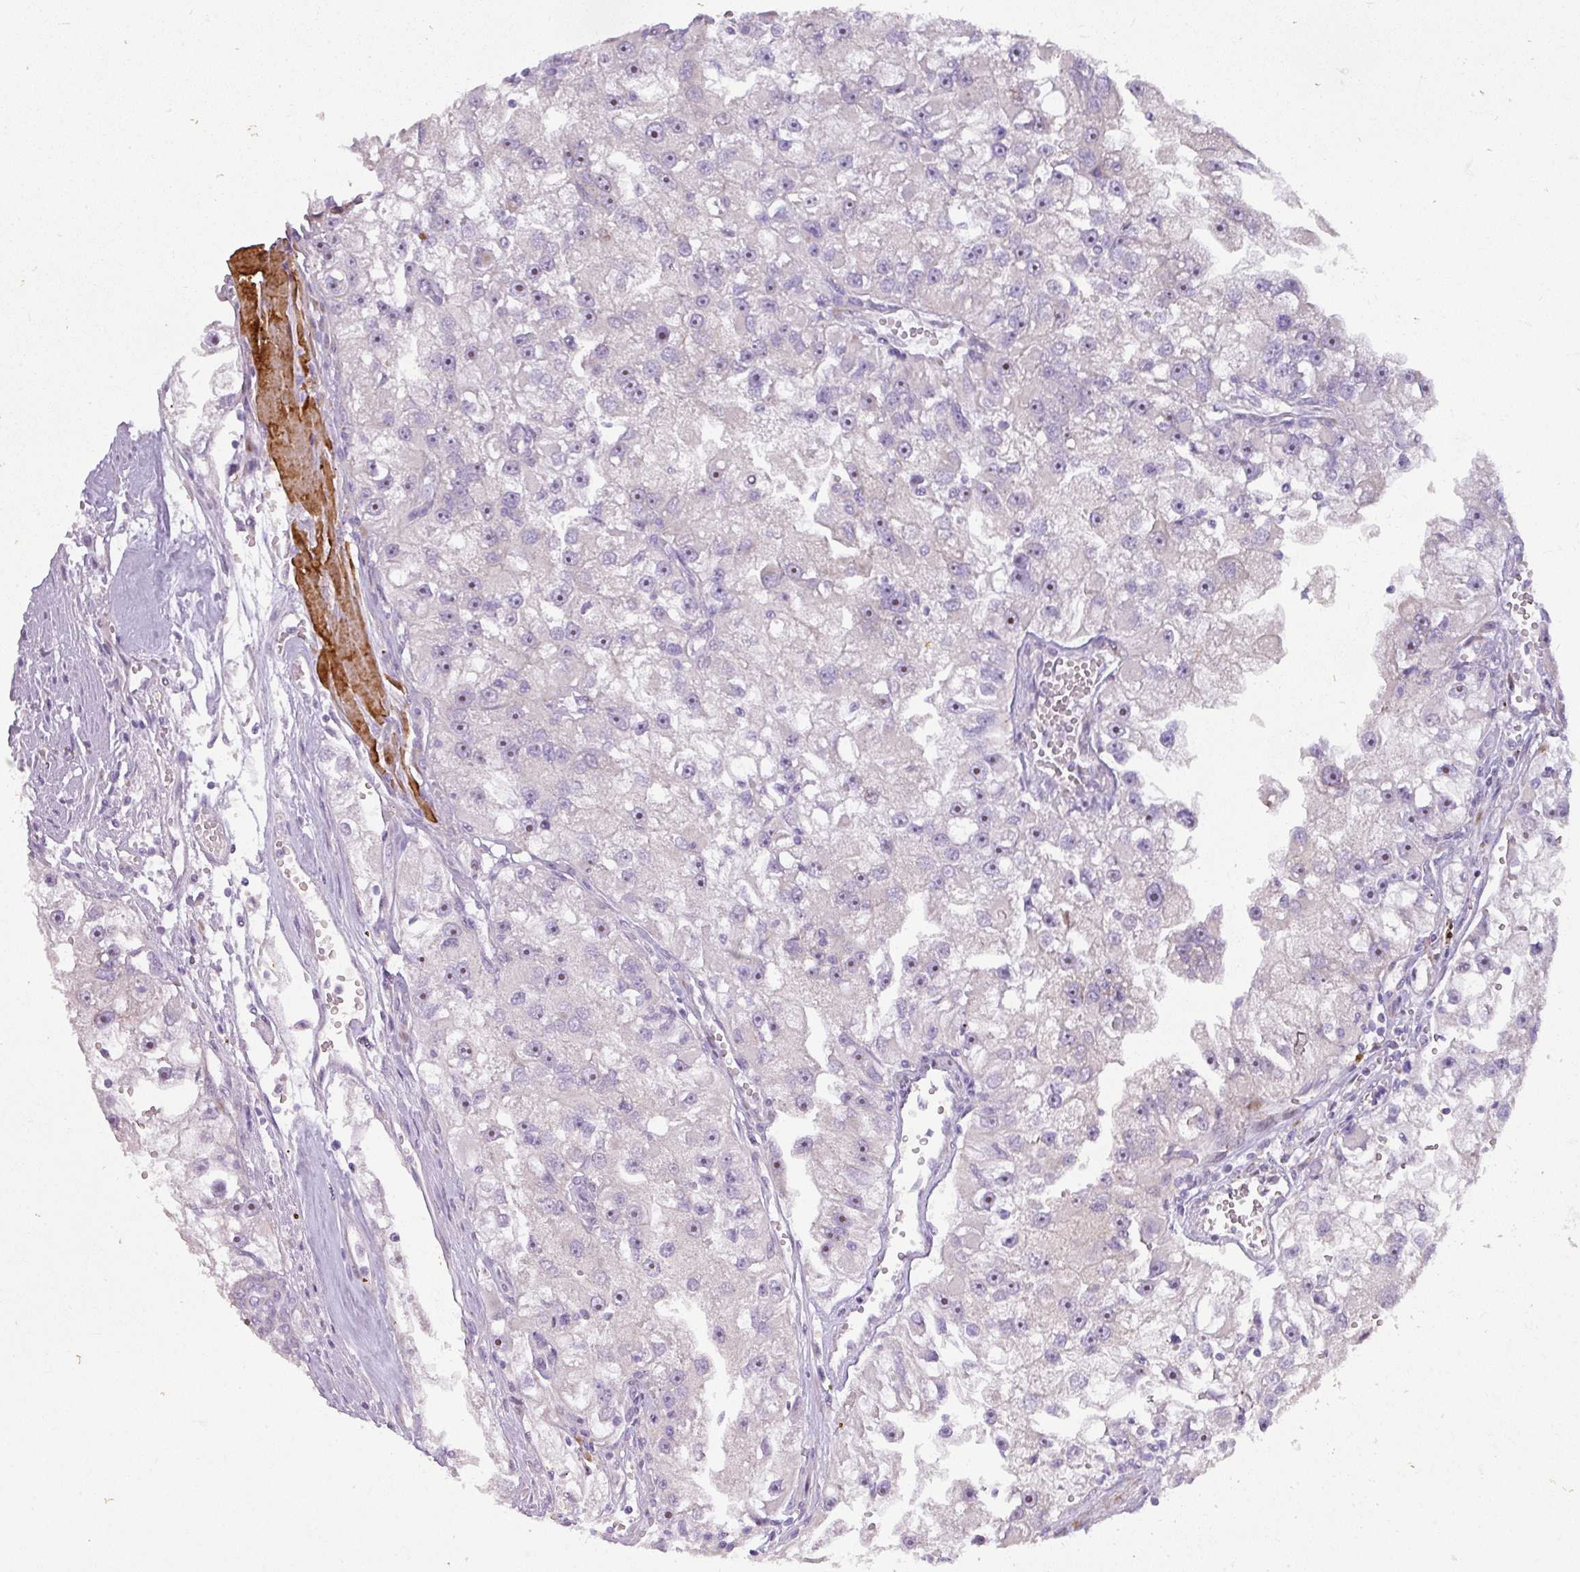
{"staining": {"intensity": "moderate", "quantity": "25%-75%", "location": "nuclear"}, "tissue": "renal cancer", "cell_type": "Tumor cells", "image_type": "cancer", "snomed": [{"axis": "morphology", "description": "Adenocarcinoma, NOS"}, {"axis": "topography", "description": "Kidney"}], "caption": "A brown stain shows moderate nuclear expression of a protein in renal adenocarcinoma tumor cells. Using DAB (3,3'-diaminobenzidine) (brown) and hematoxylin (blue) stains, captured at high magnification using brightfield microscopy.", "gene": "ATP6V1F", "patient": {"sex": "male", "age": 63}}